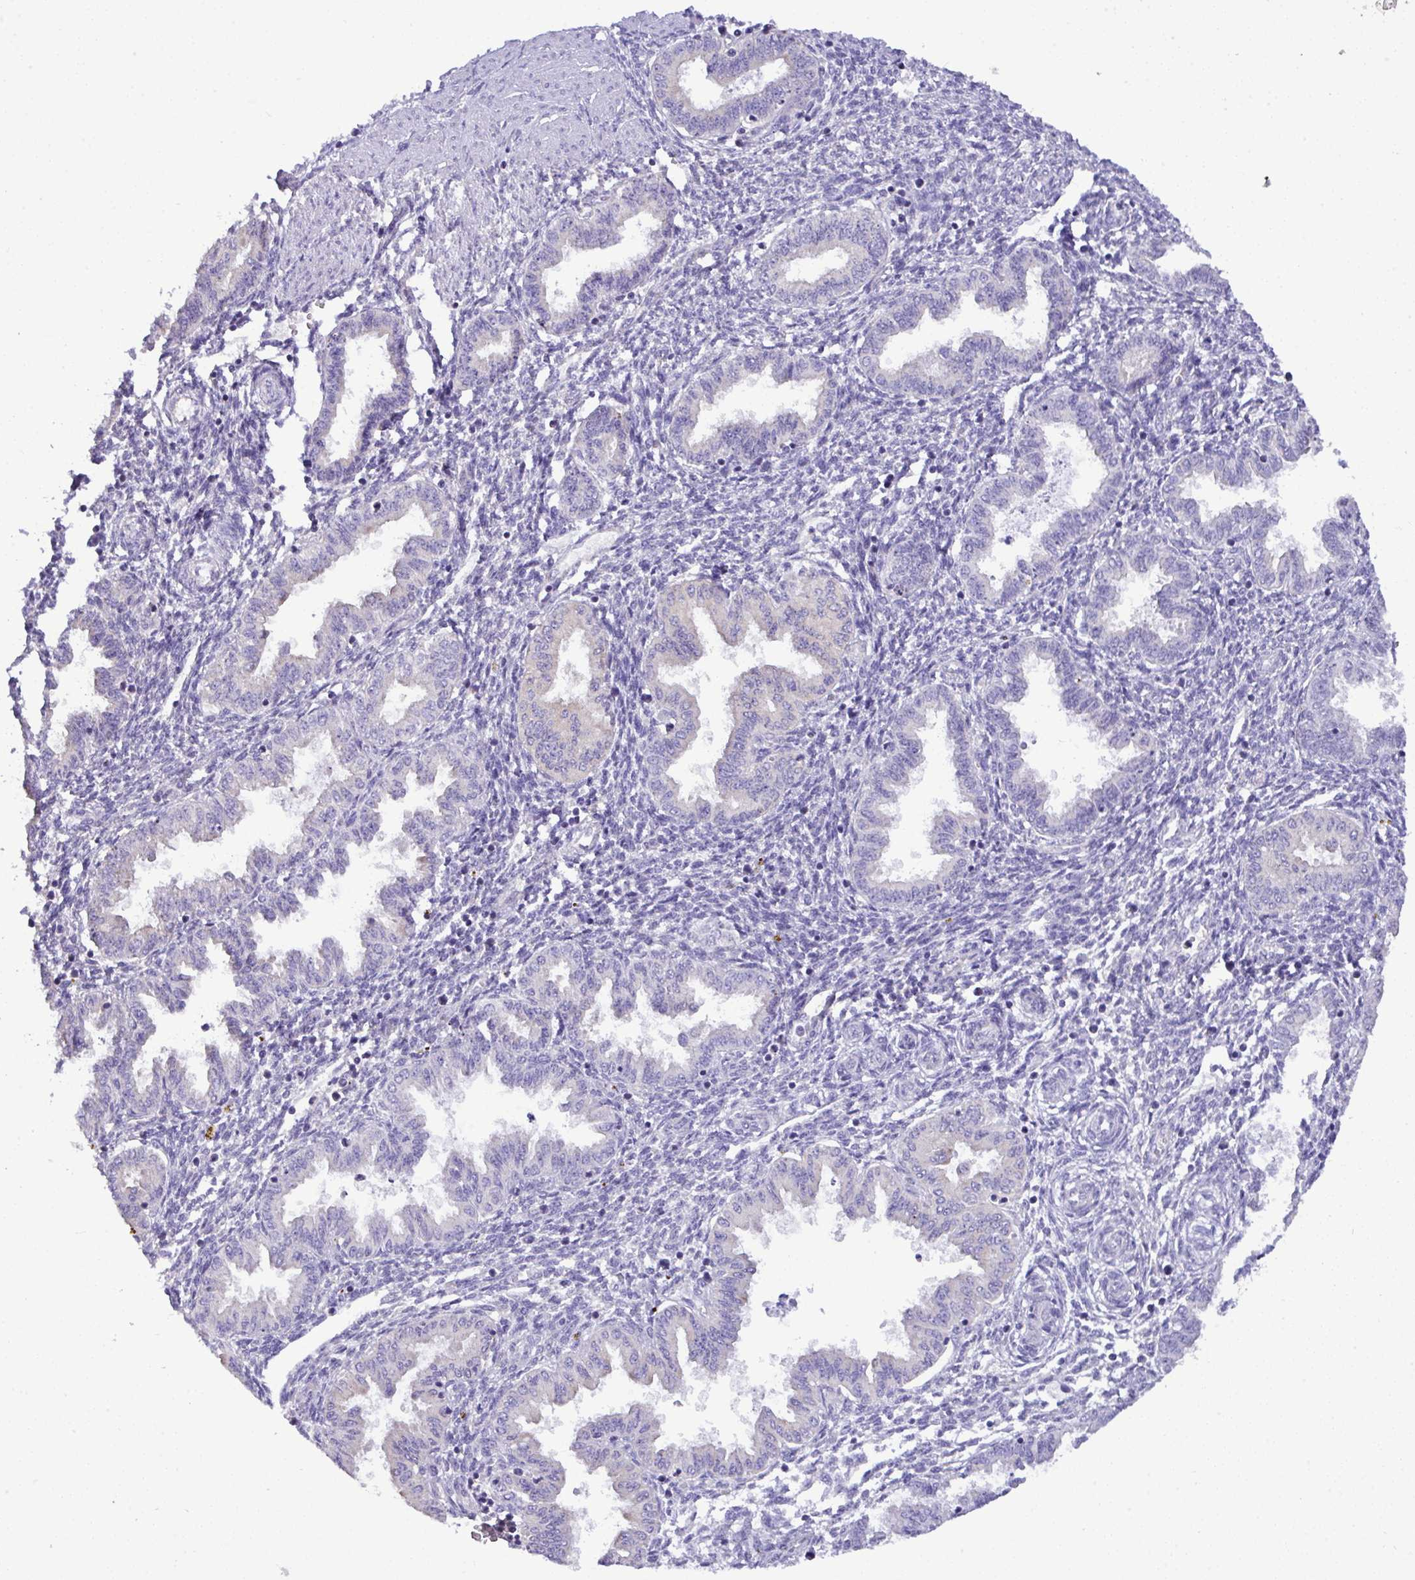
{"staining": {"intensity": "negative", "quantity": "none", "location": "none"}, "tissue": "endometrium", "cell_type": "Cells in endometrial stroma", "image_type": "normal", "snomed": [{"axis": "morphology", "description": "Normal tissue, NOS"}, {"axis": "topography", "description": "Endometrium"}], "caption": "Endometrium was stained to show a protein in brown. There is no significant expression in cells in endometrial stroma. Nuclei are stained in blue.", "gene": "ST8SIA2", "patient": {"sex": "female", "age": 33}}